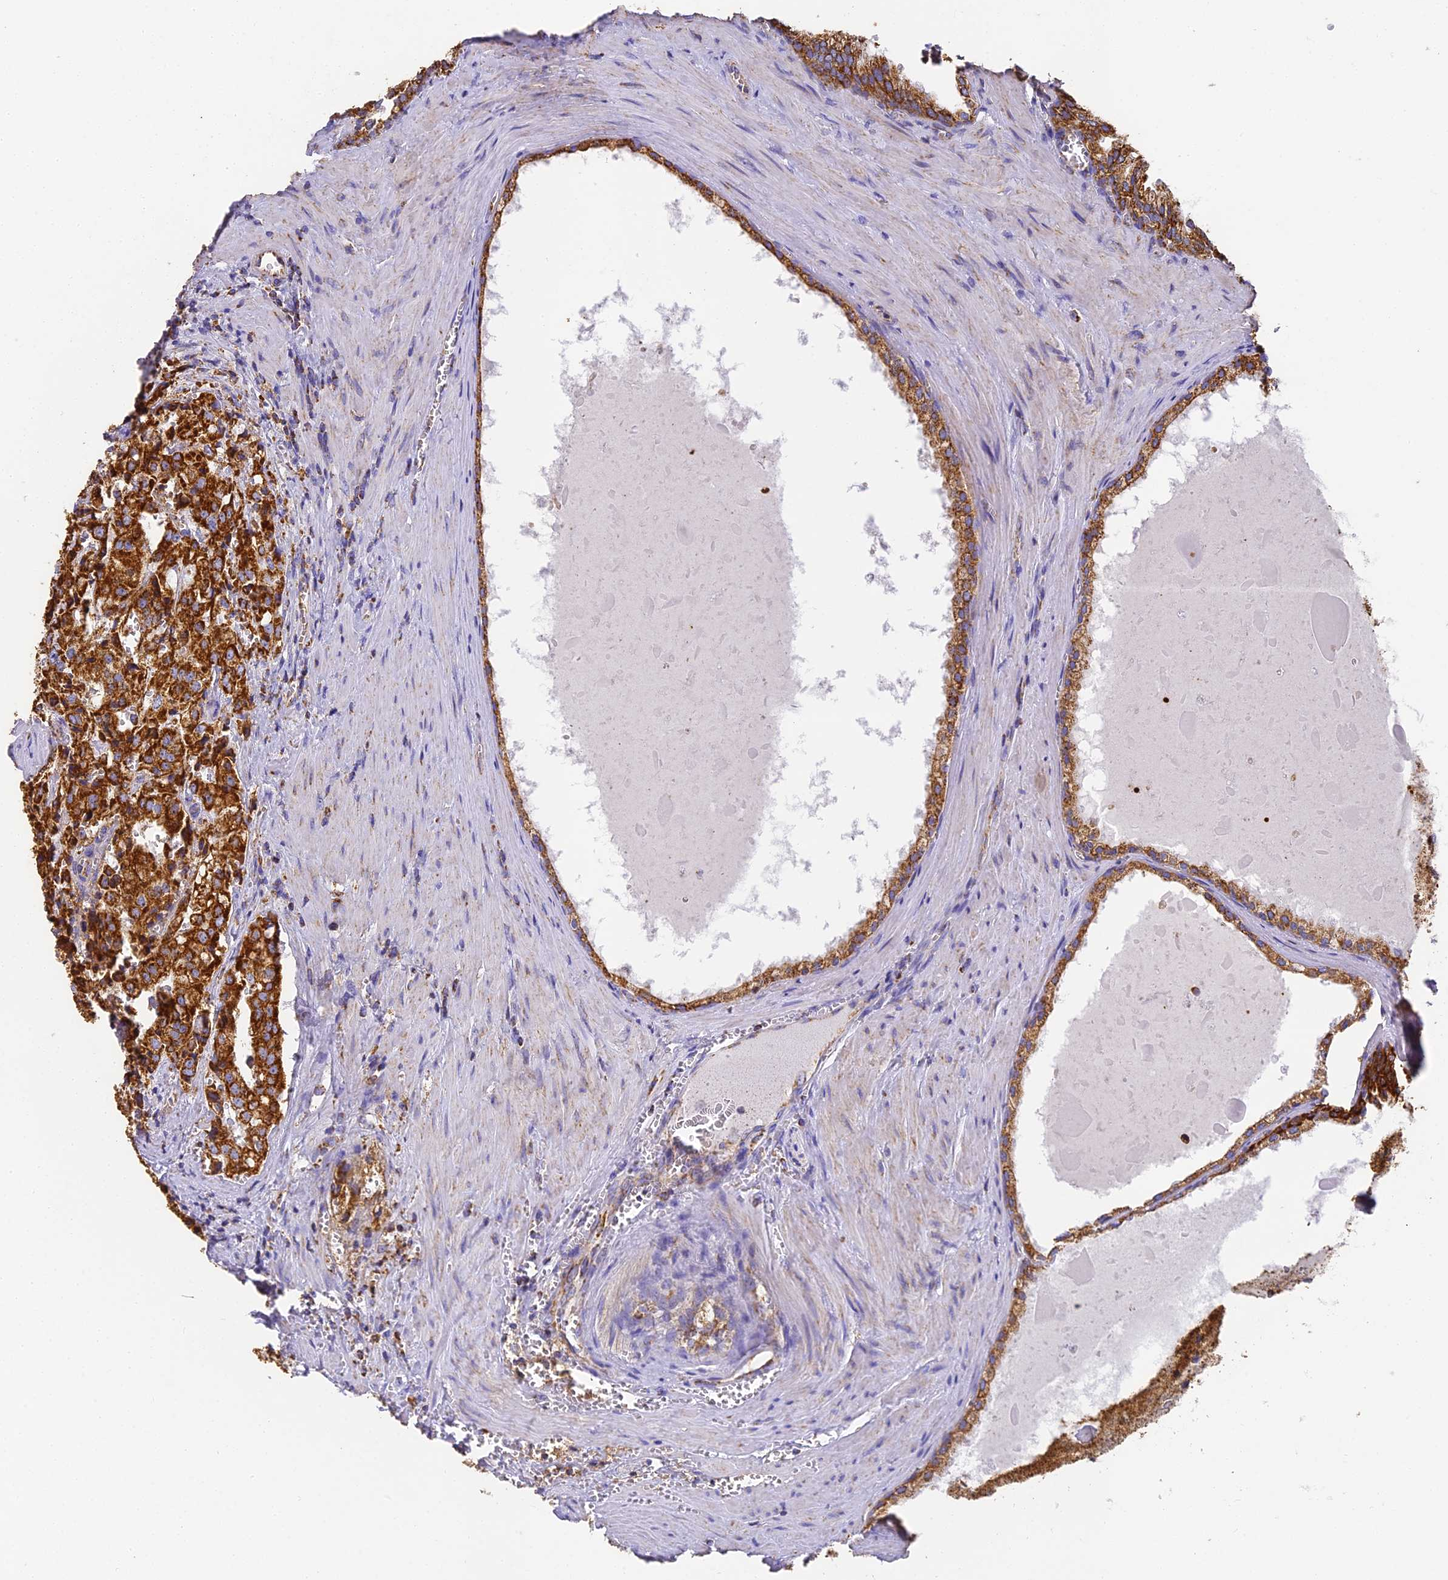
{"staining": {"intensity": "strong", "quantity": ">75%", "location": "cytoplasmic/membranous"}, "tissue": "prostate cancer", "cell_type": "Tumor cells", "image_type": "cancer", "snomed": [{"axis": "morphology", "description": "Adenocarcinoma, High grade"}, {"axis": "topography", "description": "Prostate"}], "caption": "DAB immunohistochemical staining of human adenocarcinoma (high-grade) (prostate) displays strong cytoplasmic/membranous protein expression in approximately >75% of tumor cells.", "gene": "COX6C", "patient": {"sex": "male", "age": 68}}